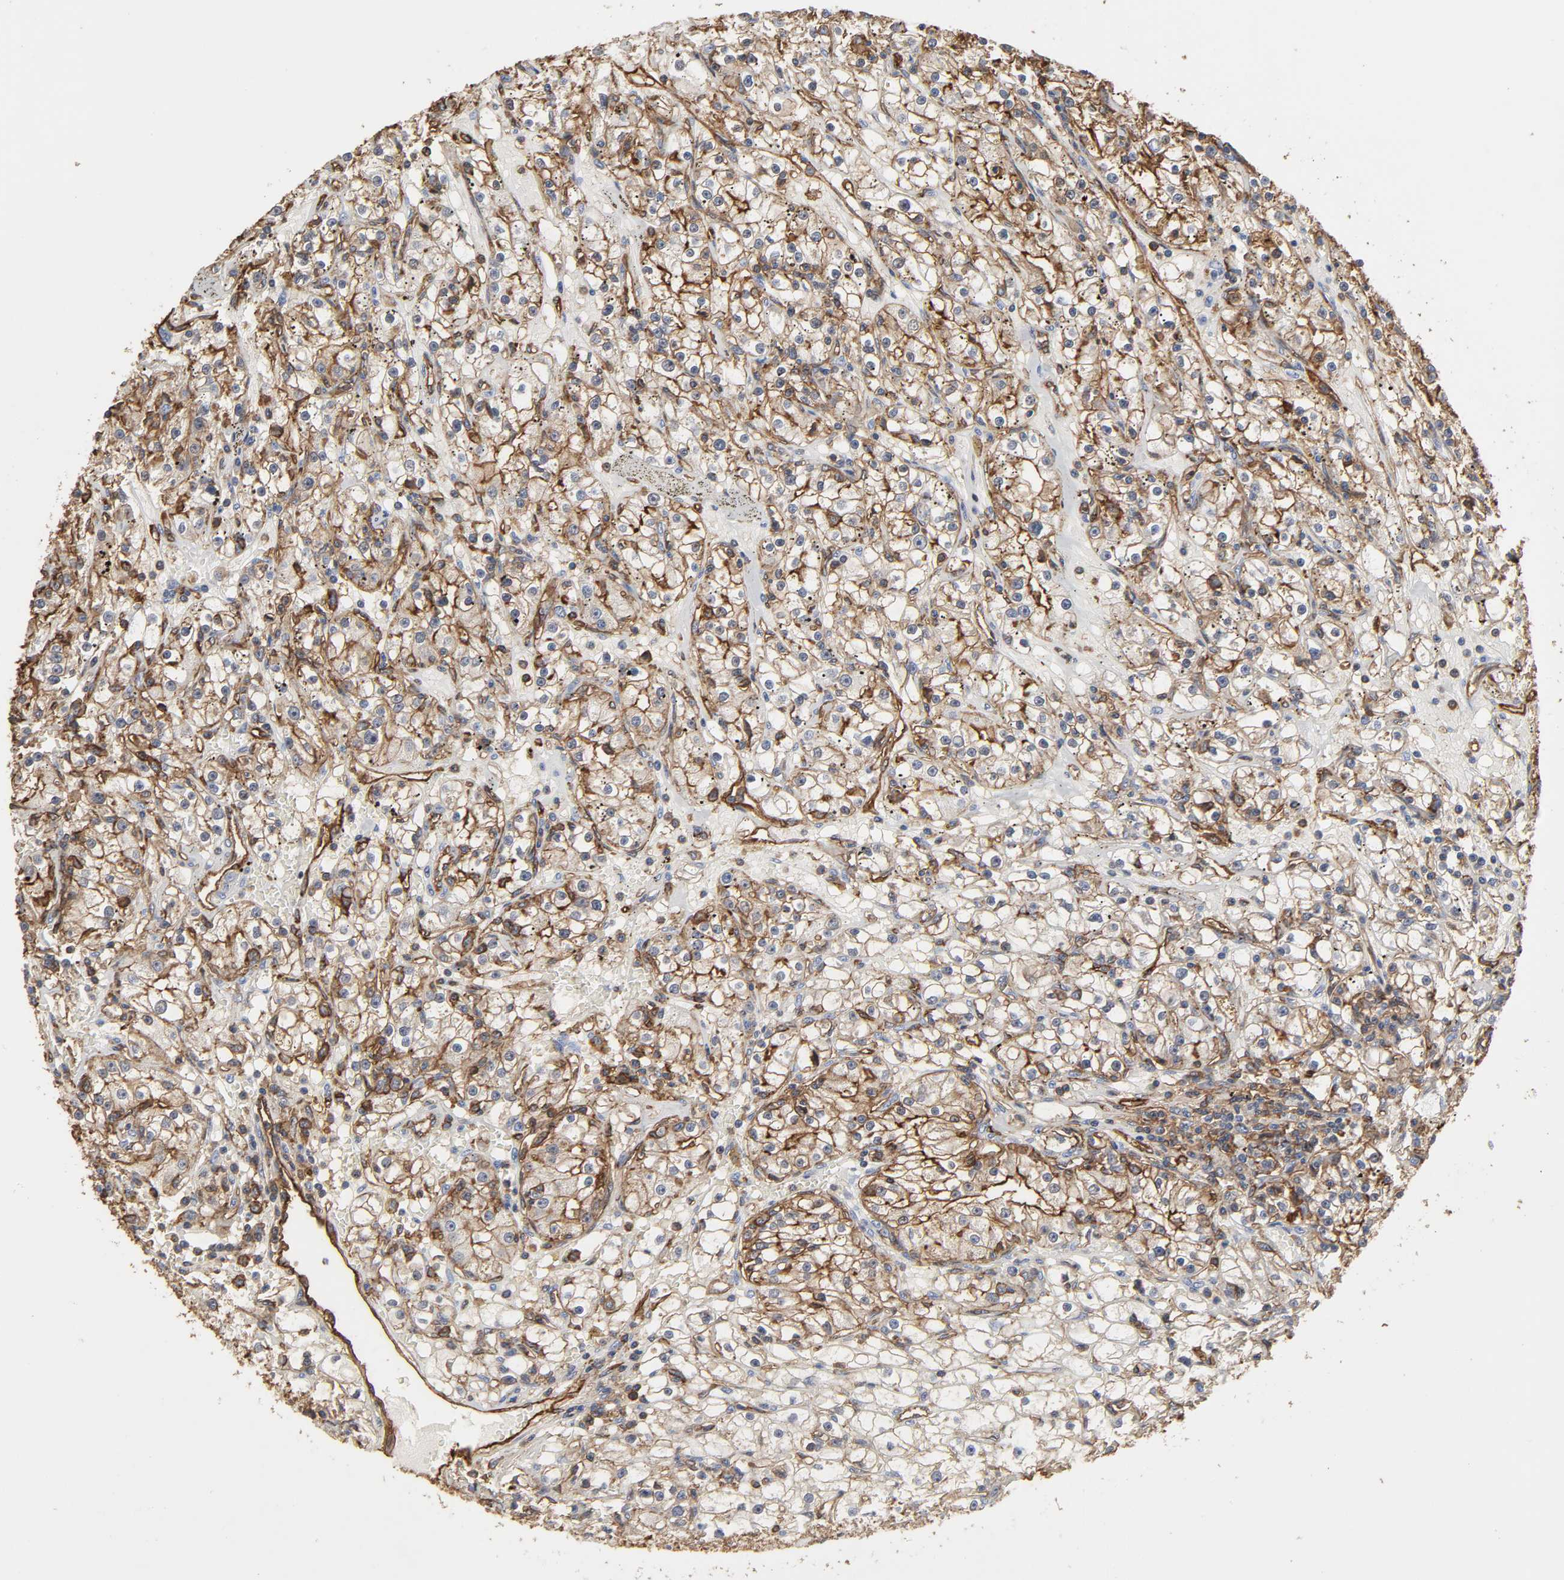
{"staining": {"intensity": "moderate", "quantity": "25%-75%", "location": "cytoplasmic/membranous"}, "tissue": "renal cancer", "cell_type": "Tumor cells", "image_type": "cancer", "snomed": [{"axis": "morphology", "description": "Adenocarcinoma, NOS"}, {"axis": "topography", "description": "Kidney"}], "caption": "Moderate cytoplasmic/membranous expression is identified in approximately 25%-75% of tumor cells in renal cancer.", "gene": "ANXA2", "patient": {"sex": "male", "age": 56}}